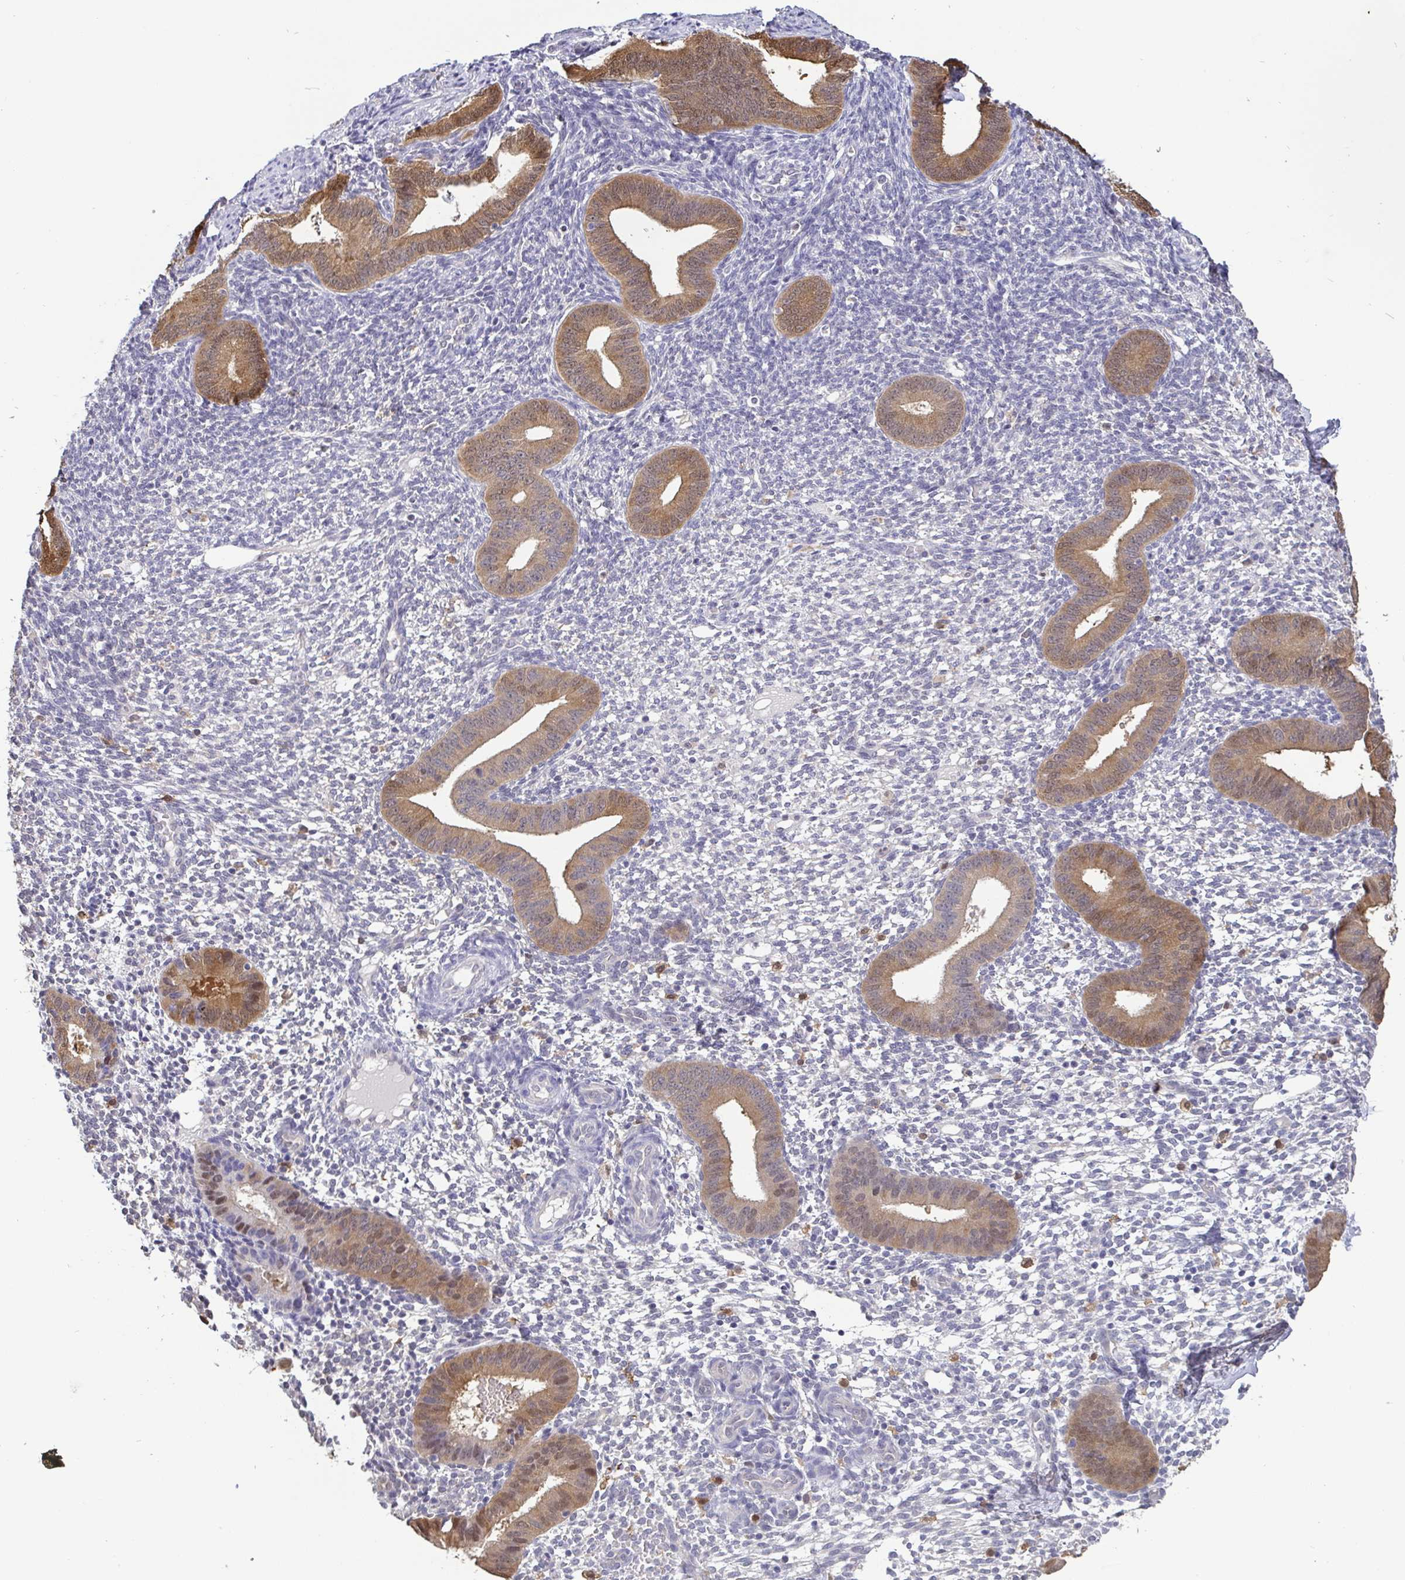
{"staining": {"intensity": "moderate", "quantity": "<25%", "location": "cytoplasmic/membranous"}, "tissue": "endometrium", "cell_type": "Cells in endometrial stroma", "image_type": "normal", "snomed": [{"axis": "morphology", "description": "Normal tissue, NOS"}, {"axis": "topography", "description": "Endometrium"}], "caption": "IHC (DAB) staining of normal endometrium displays moderate cytoplasmic/membranous protein expression in about <25% of cells in endometrial stroma. (brown staining indicates protein expression, while blue staining denotes nuclei).", "gene": "IDH1", "patient": {"sex": "female", "age": 40}}